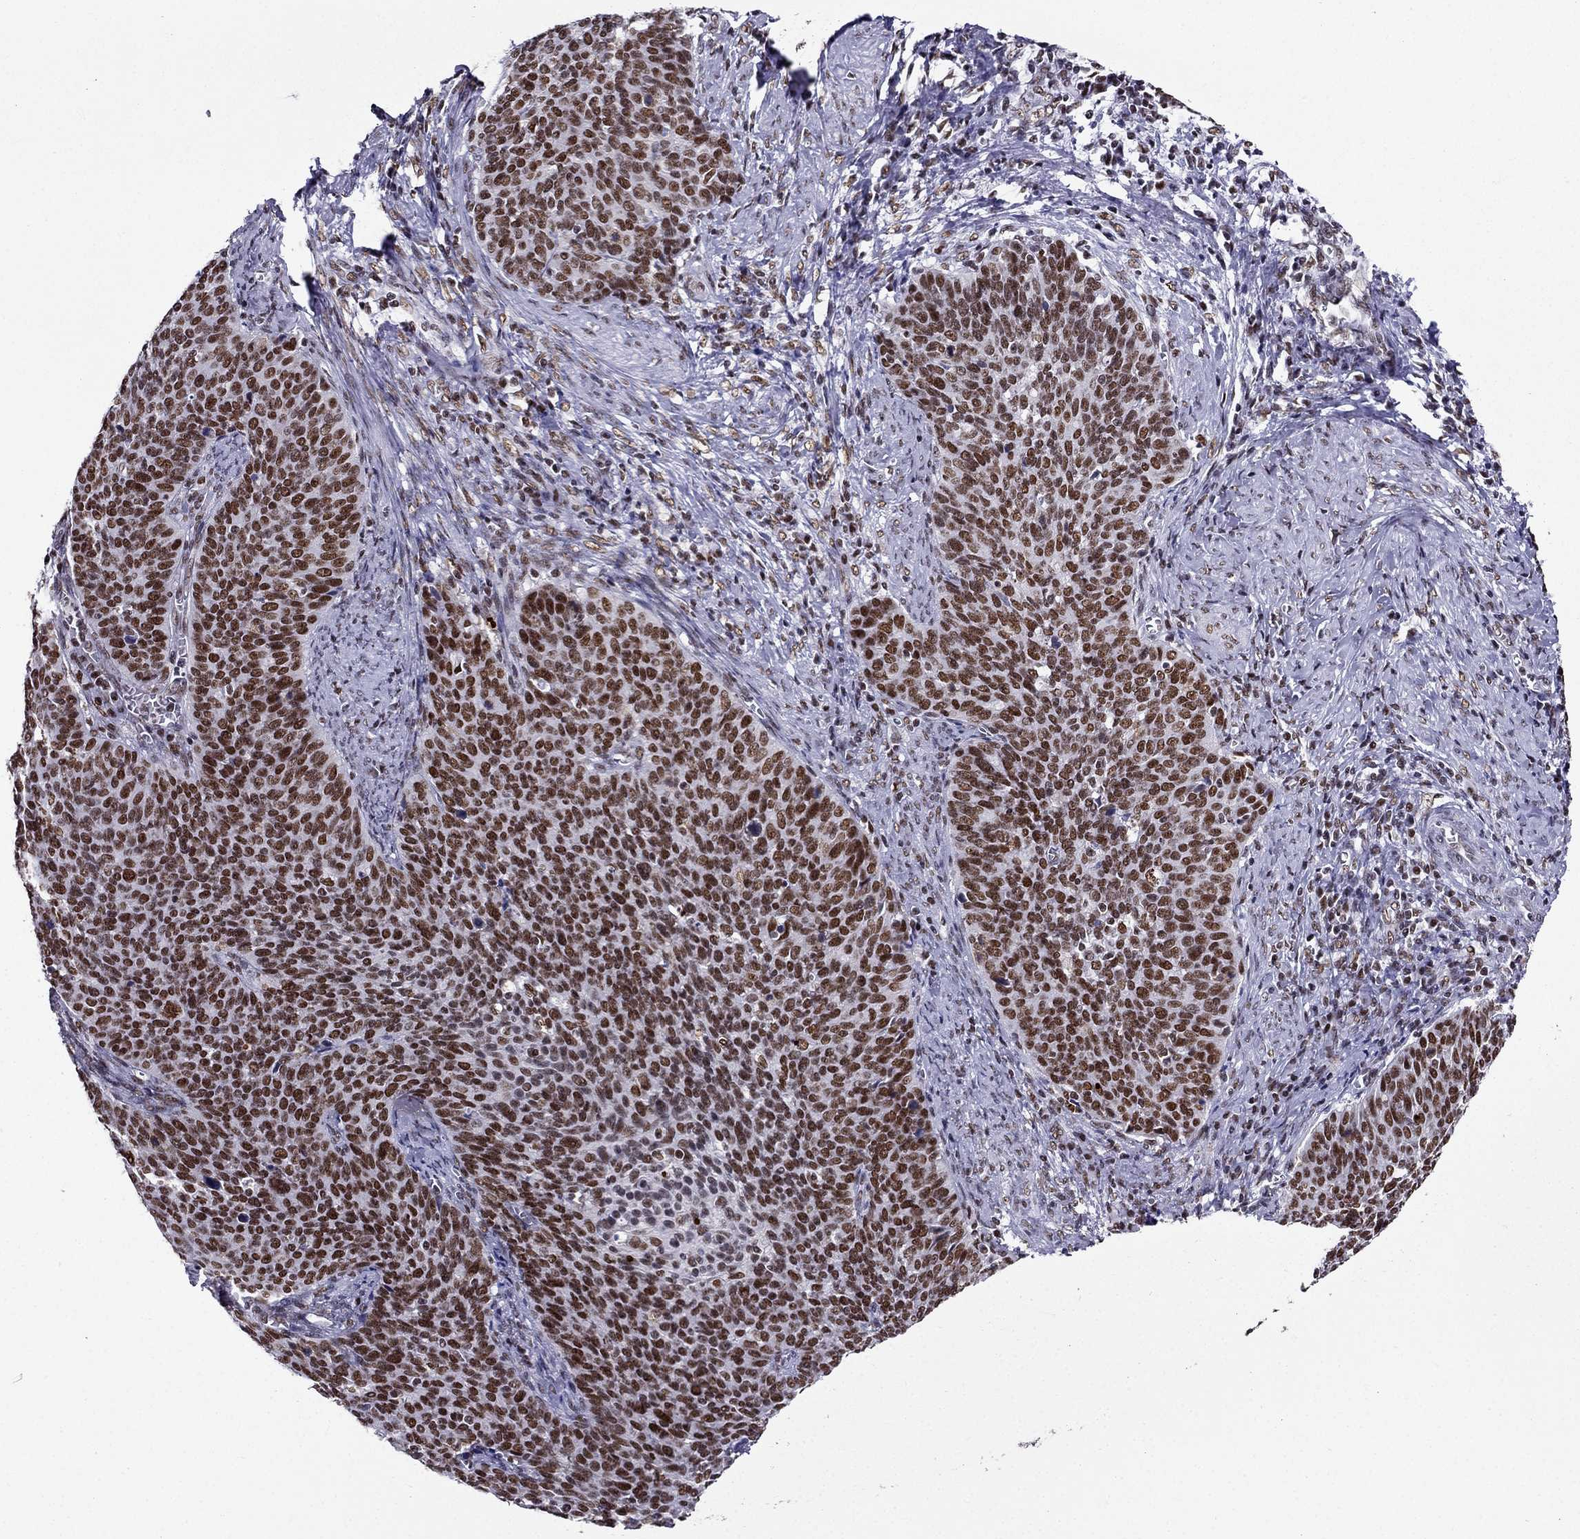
{"staining": {"intensity": "strong", "quantity": ">75%", "location": "nuclear"}, "tissue": "cervical cancer", "cell_type": "Tumor cells", "image_type": "cancer", "snomed": [{"axis": "morphology", "description": "Normal tissue, NOS"}, {"axis": "morphology", "description": "Squamous cell carcinoma, NOS"}, {"axis": "topography", "description": "Cervix"}], "caption": "A high amount of strong nuclear positivity is identified in about >75% of tumor cells in cervical squamous cell carcinoma tissue.", "gene": "ZNF420", "patient": {"sex": "female", "age": 39}}